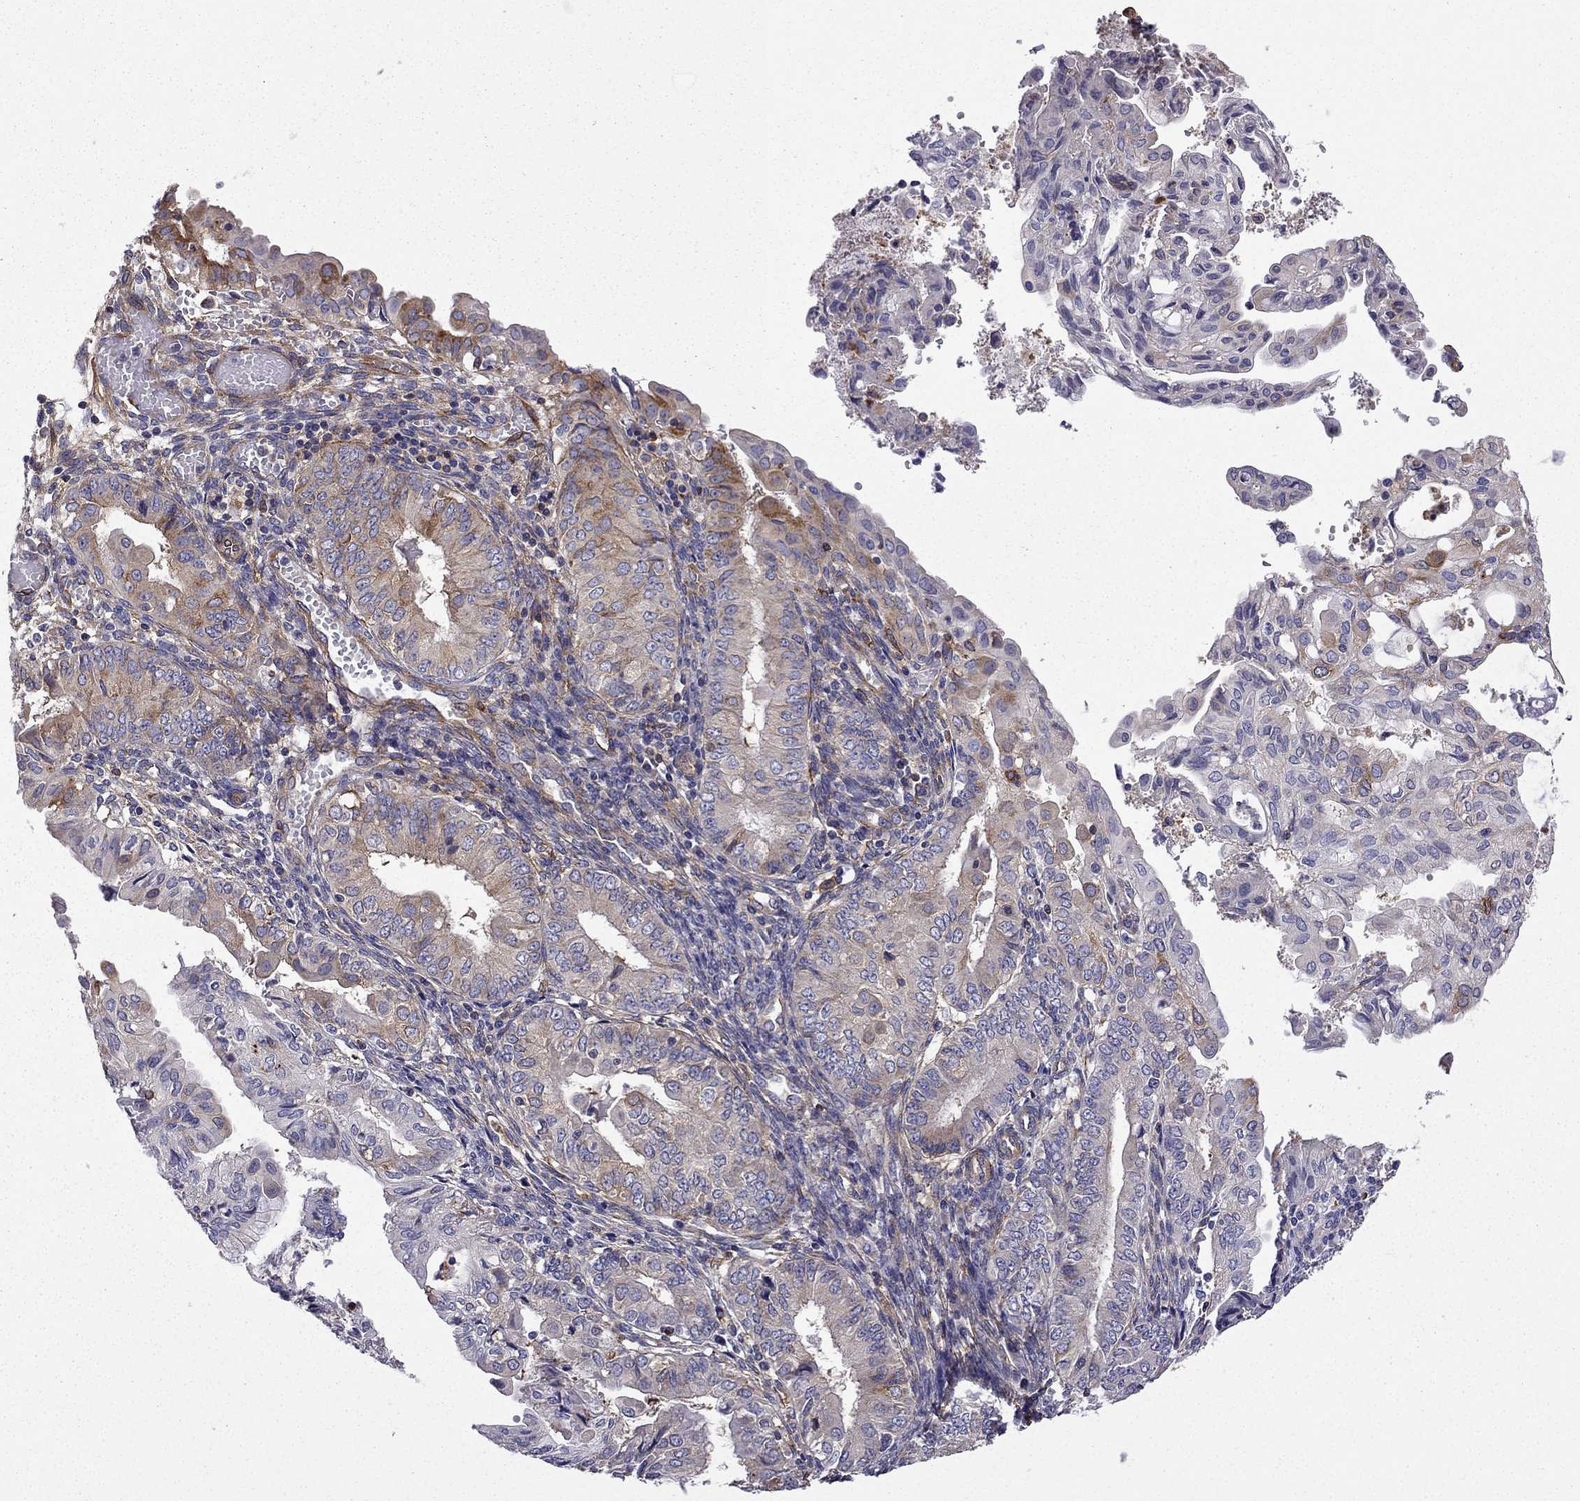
{"staining": {"intensity": "moderate", "quantity": "<25%", "location": "cytoplasmic/membranous"}, "tissue": "endometrial cancer", "cell_type": "Tumor cells", "image_type": "cancer", "snomed": [{"axis": "morphology", "description": "Adenocarcinoma, NOS"}, {"axis": "topography", "description": "Endometrium"}], "caption": "Moderate cytoplasmic/membranous expression is appreciated in approximately <25% of tumor cells in adenocarcinoma (endometrial). Using DAB (3,3'-diaminobenzidine) (brown) and hematoxylin (blue) stains, captured at high magnification using brightfield microscopy.", "gene": "MAP4", "patient": {"sex": "female", "age": 68}}